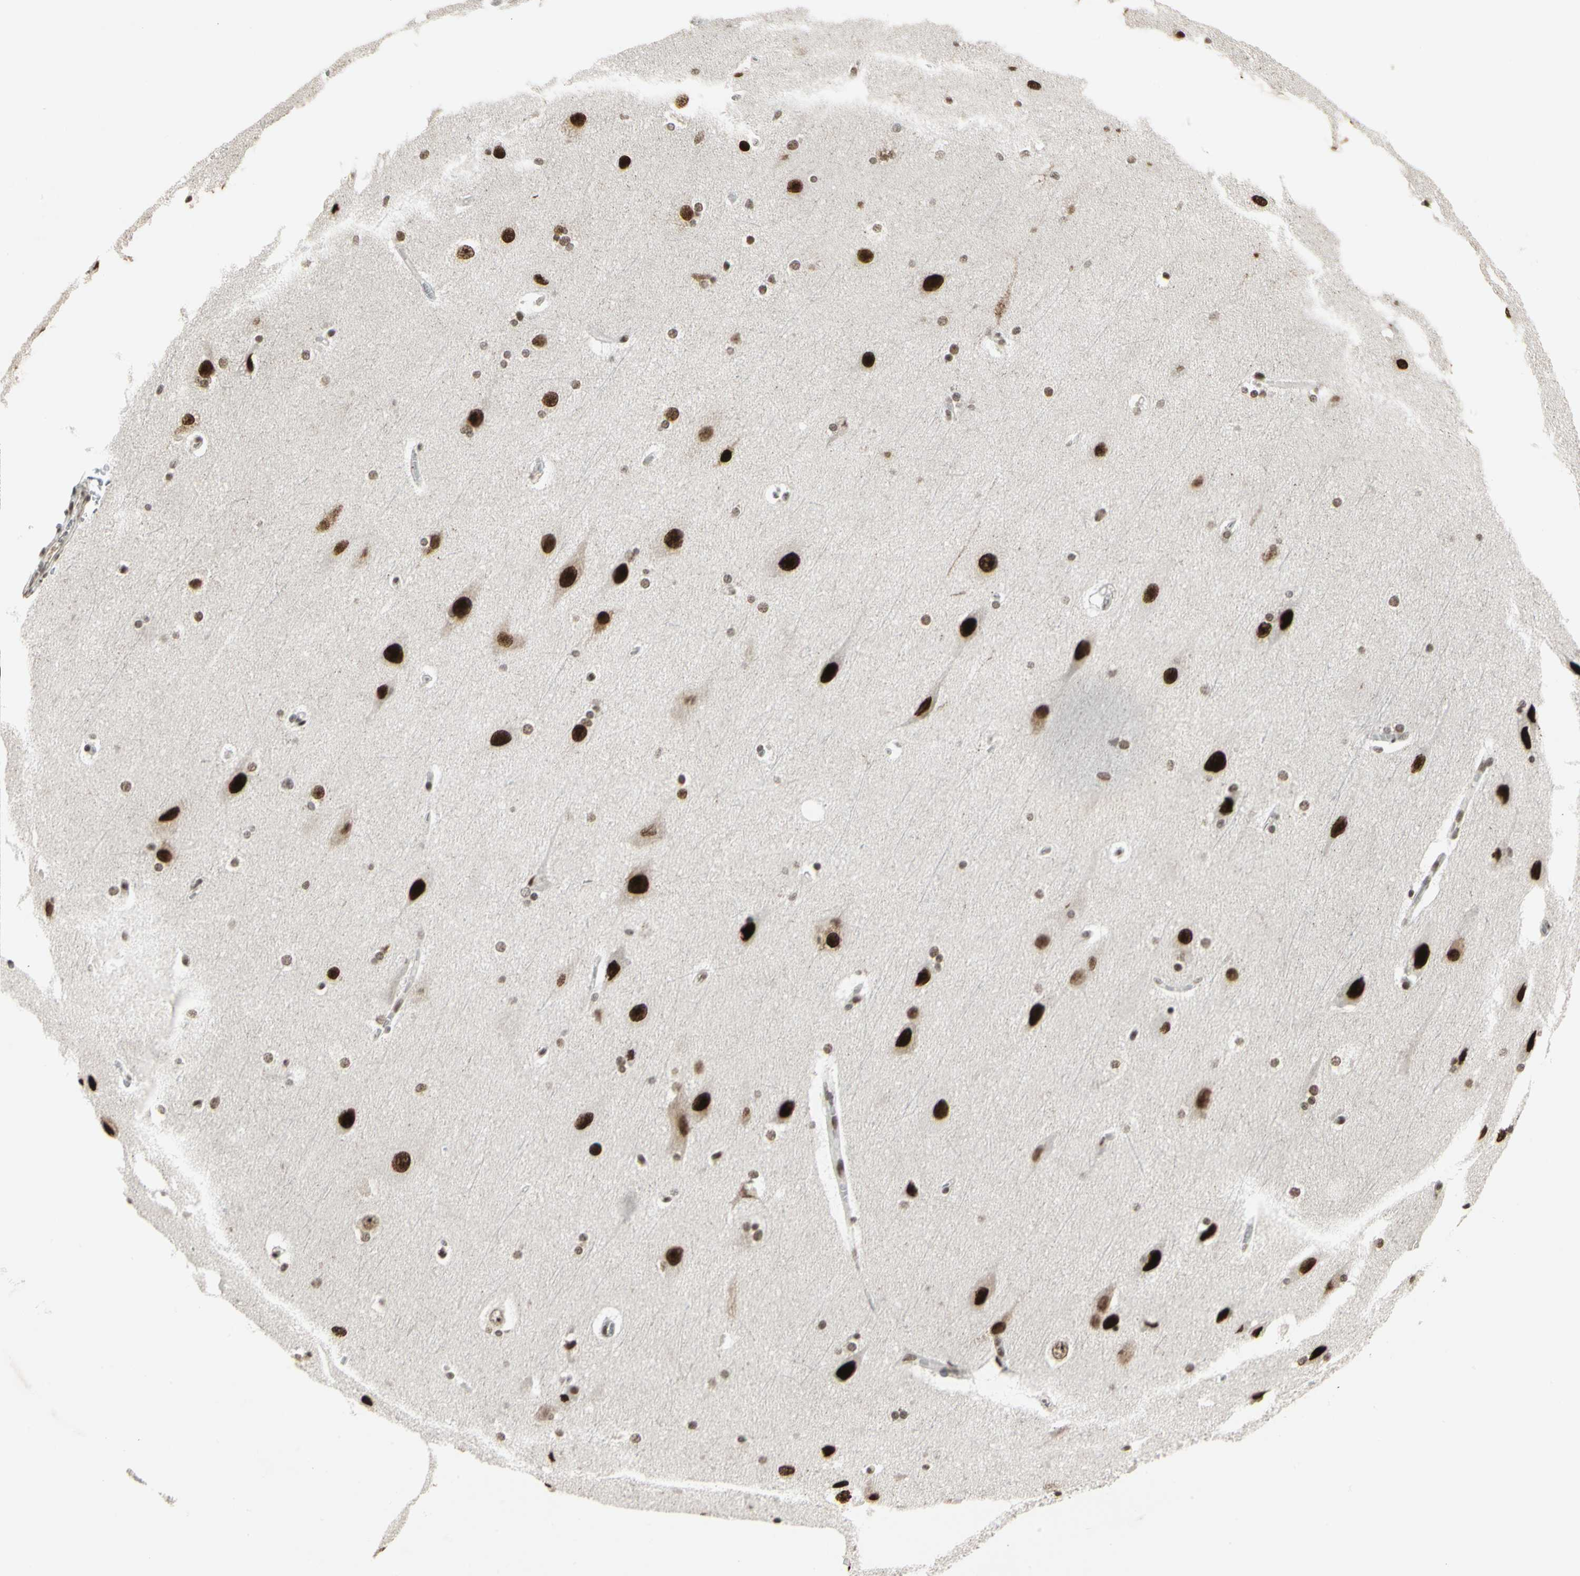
{"staining": {"intensity": "strong", "quantity": ">75%", "location": "nuclear"}, "tissue": "cerebral cortex", "cell_type": "Endothelial cells", "image_type": "normal", "snomed": [{"axis": "morphology", "description": "Normal tissue, NOS"}, {"axis": "topography", "description": "Cerebral cortex"}, {"axis": "topography", "description": "Hippocampus"}], "caption": "Protein expression by immunohistochemistry demonstrates strong nuclear staining in about >75% of endothelial cells in unremarkable cerebral cortex.", "gene": "HMG20A", "patient": {"sex": "female", "age": 19}}